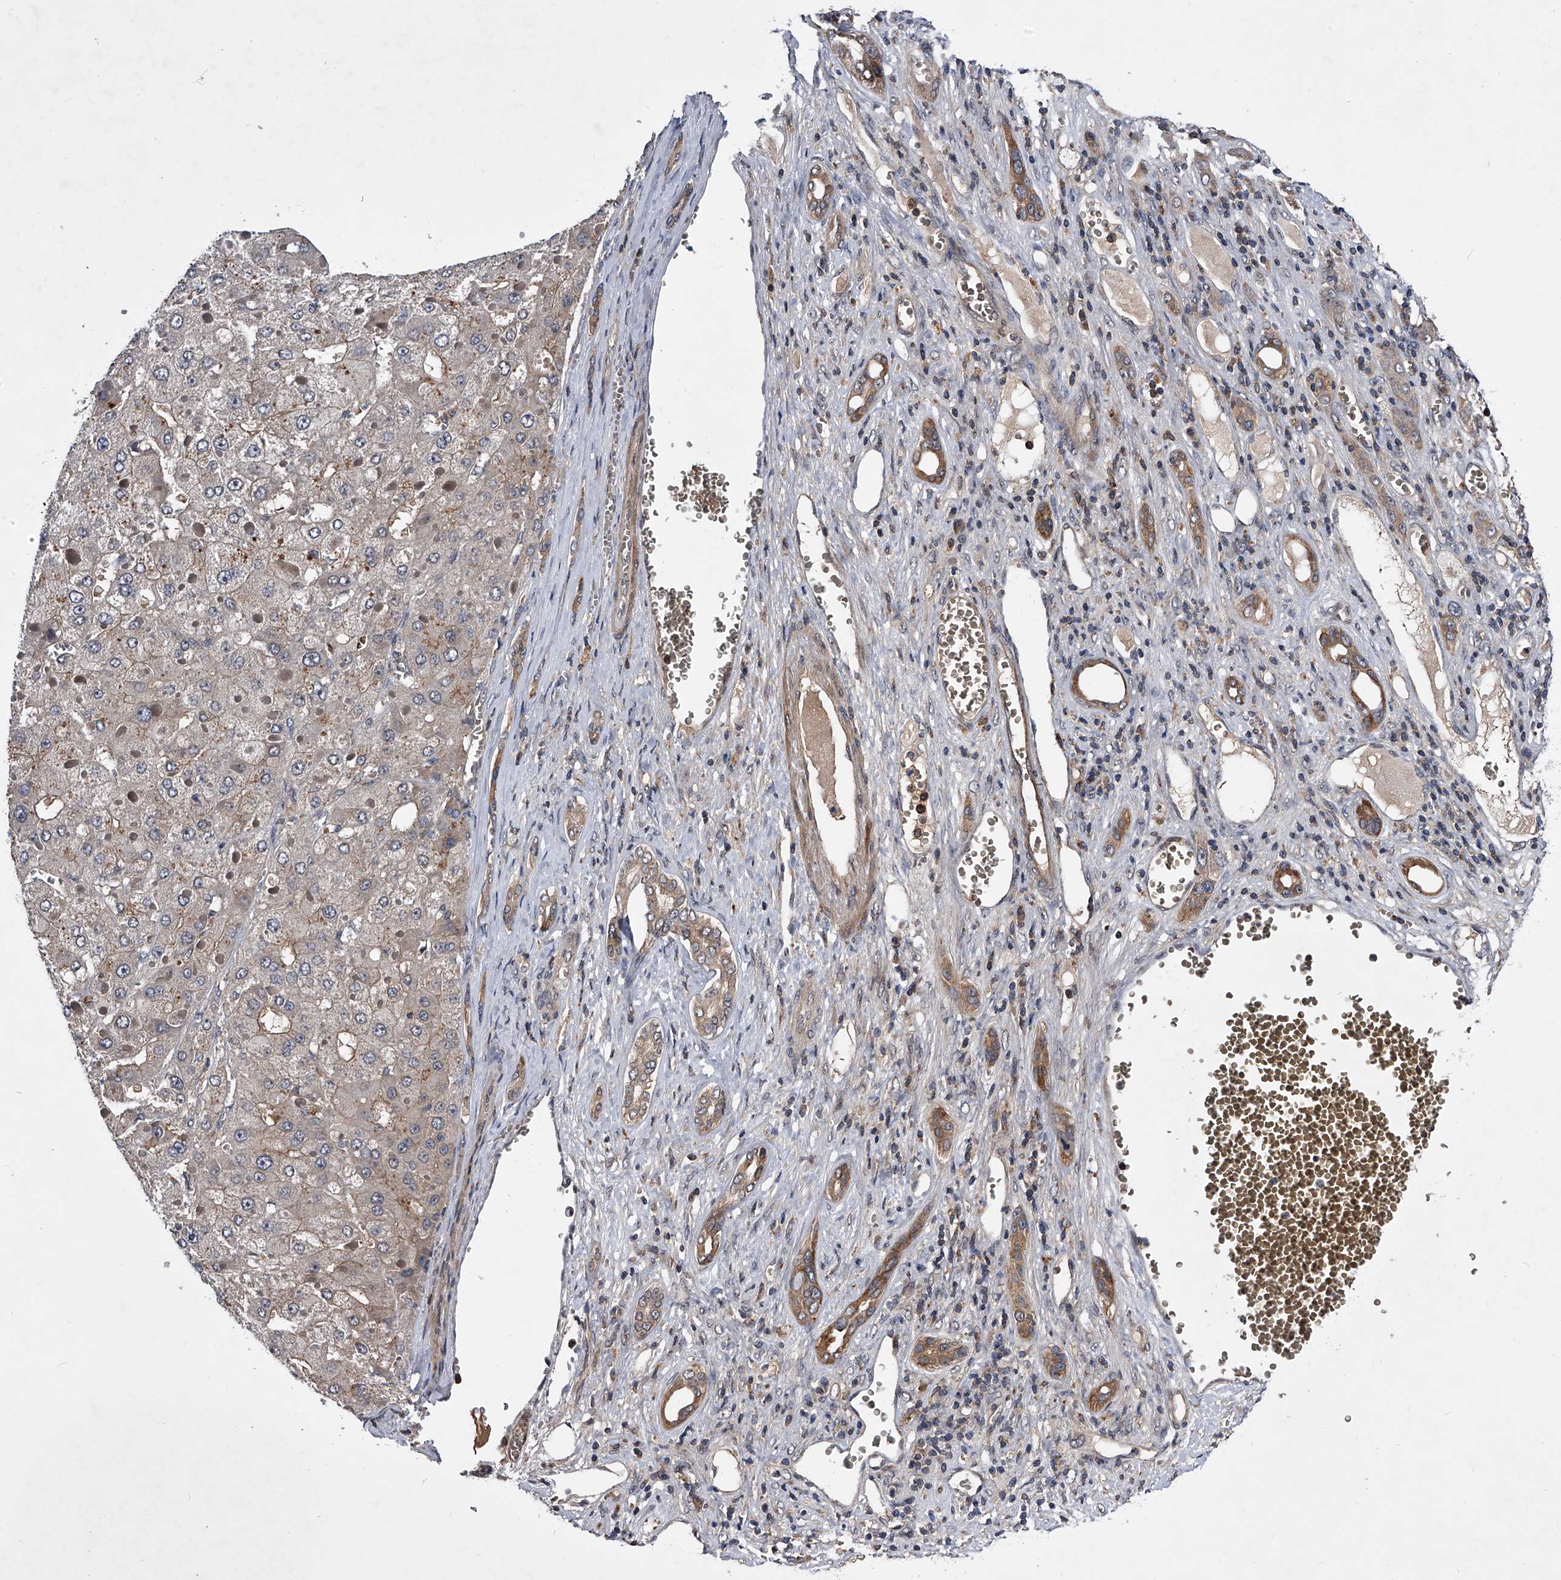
{"staining": {"intensity": "weak", "quantity": "<25%", "location": "cytoplasmic/membranous"}, "tissue": "liver cancer", "cell_type": "Tumor cells", "image_type": "cancer", "snomed": [{"axis": "morphology", "description": "Carcinoma, Hepatocellular, NOS"}, {"axis": "topography", "description": "Liver"}], "caption": "Protein analysis of liver hepatocellular carcinoma shows no significant expression in tumor cells.", "gene": "ZNF30", "patient": {"sex": "female", "age": 73}}